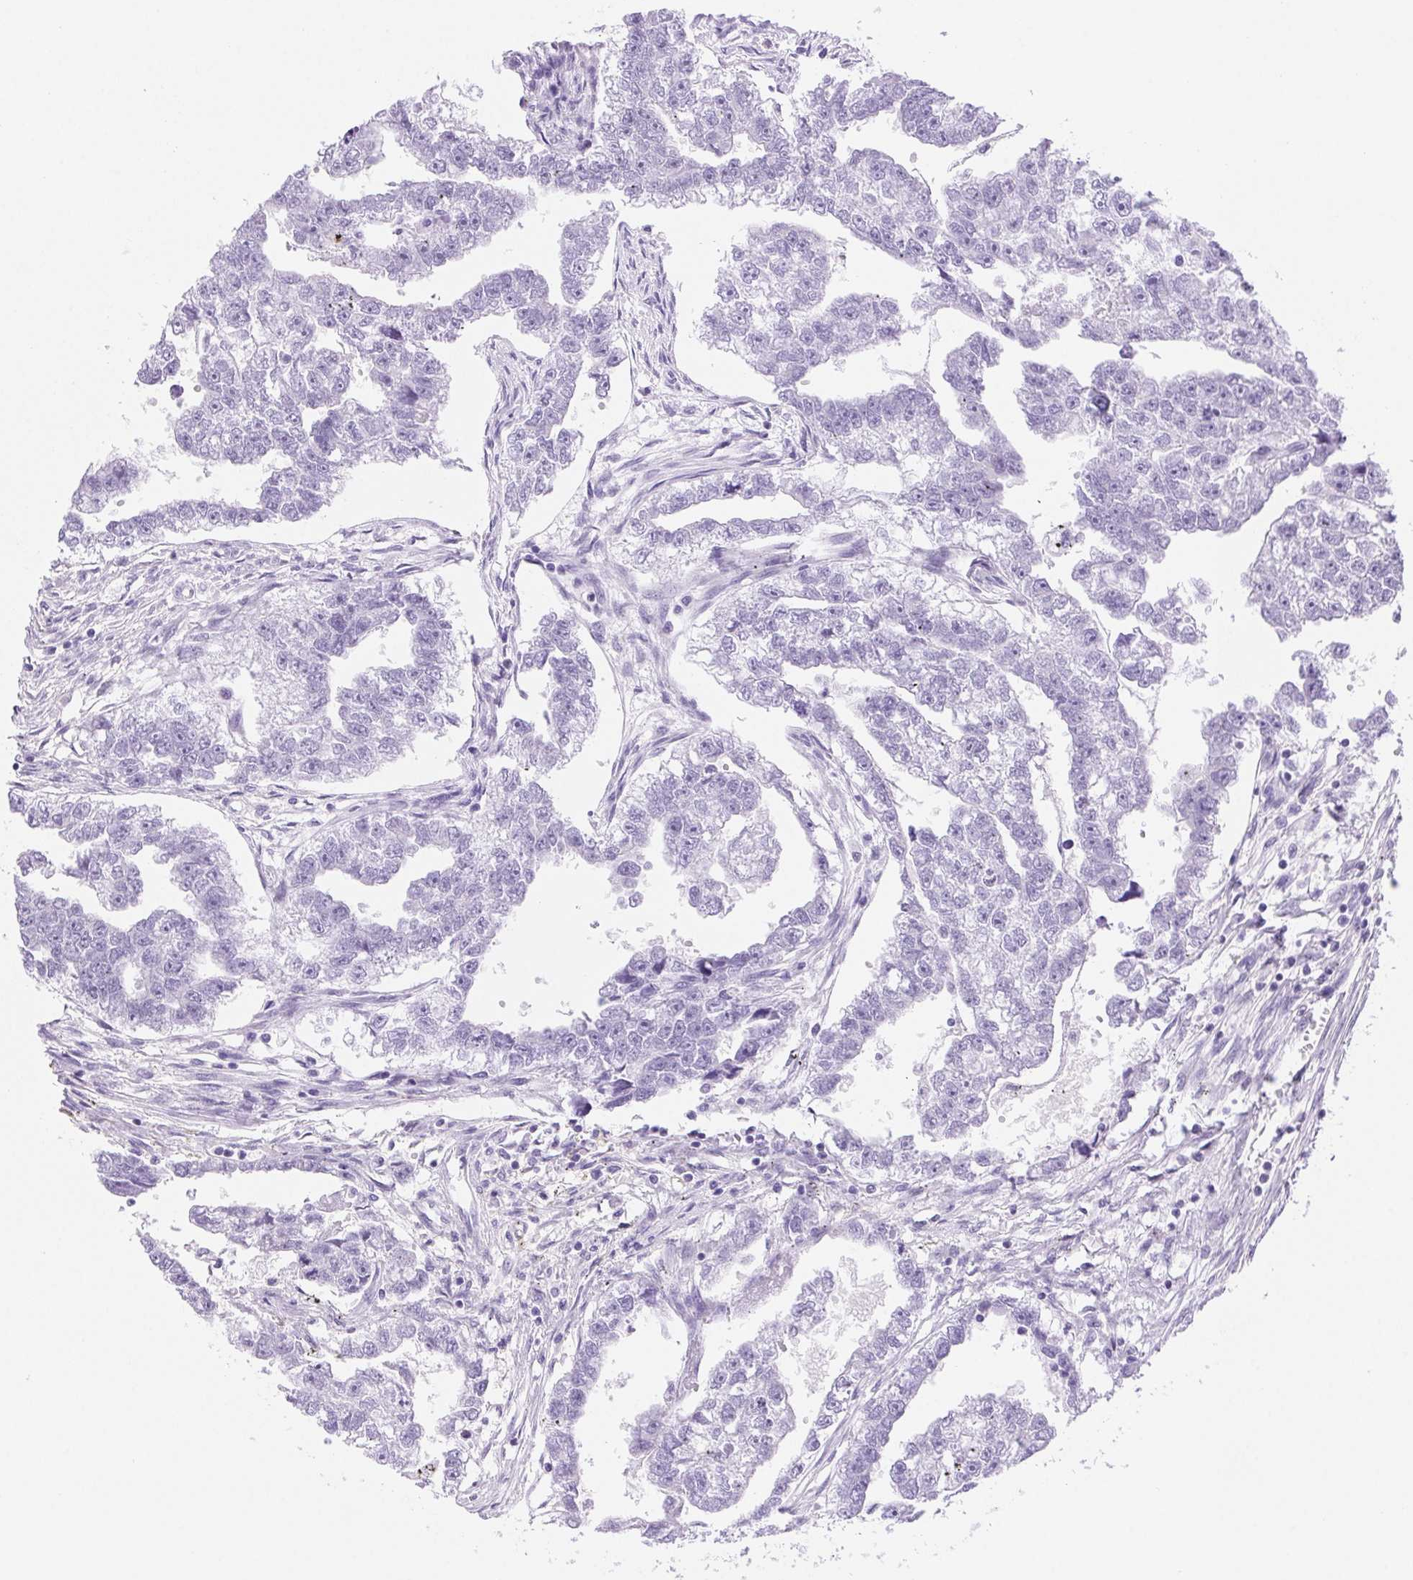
{"staining": {"intensity": "negative", "quantity": "none", "location": "none"}, "tissue": "testis cancer", "cell_type": "Tumor cells", "image_type": "cancer", "snomed": [{"axis": "morphology", "description": "Carcinoma, Embryonal, NOS"}, {"axis": "morphology", "description": "Teratoma, malignant, NOS"}, {"axis": "topography", "description": "Testis"}], "caption": "Tumor cells show no significant protein positivity in testis cancer (malignant teratoma).", "gene": "SERPINB3", "patient": {"sex": "male", "age": 44}}